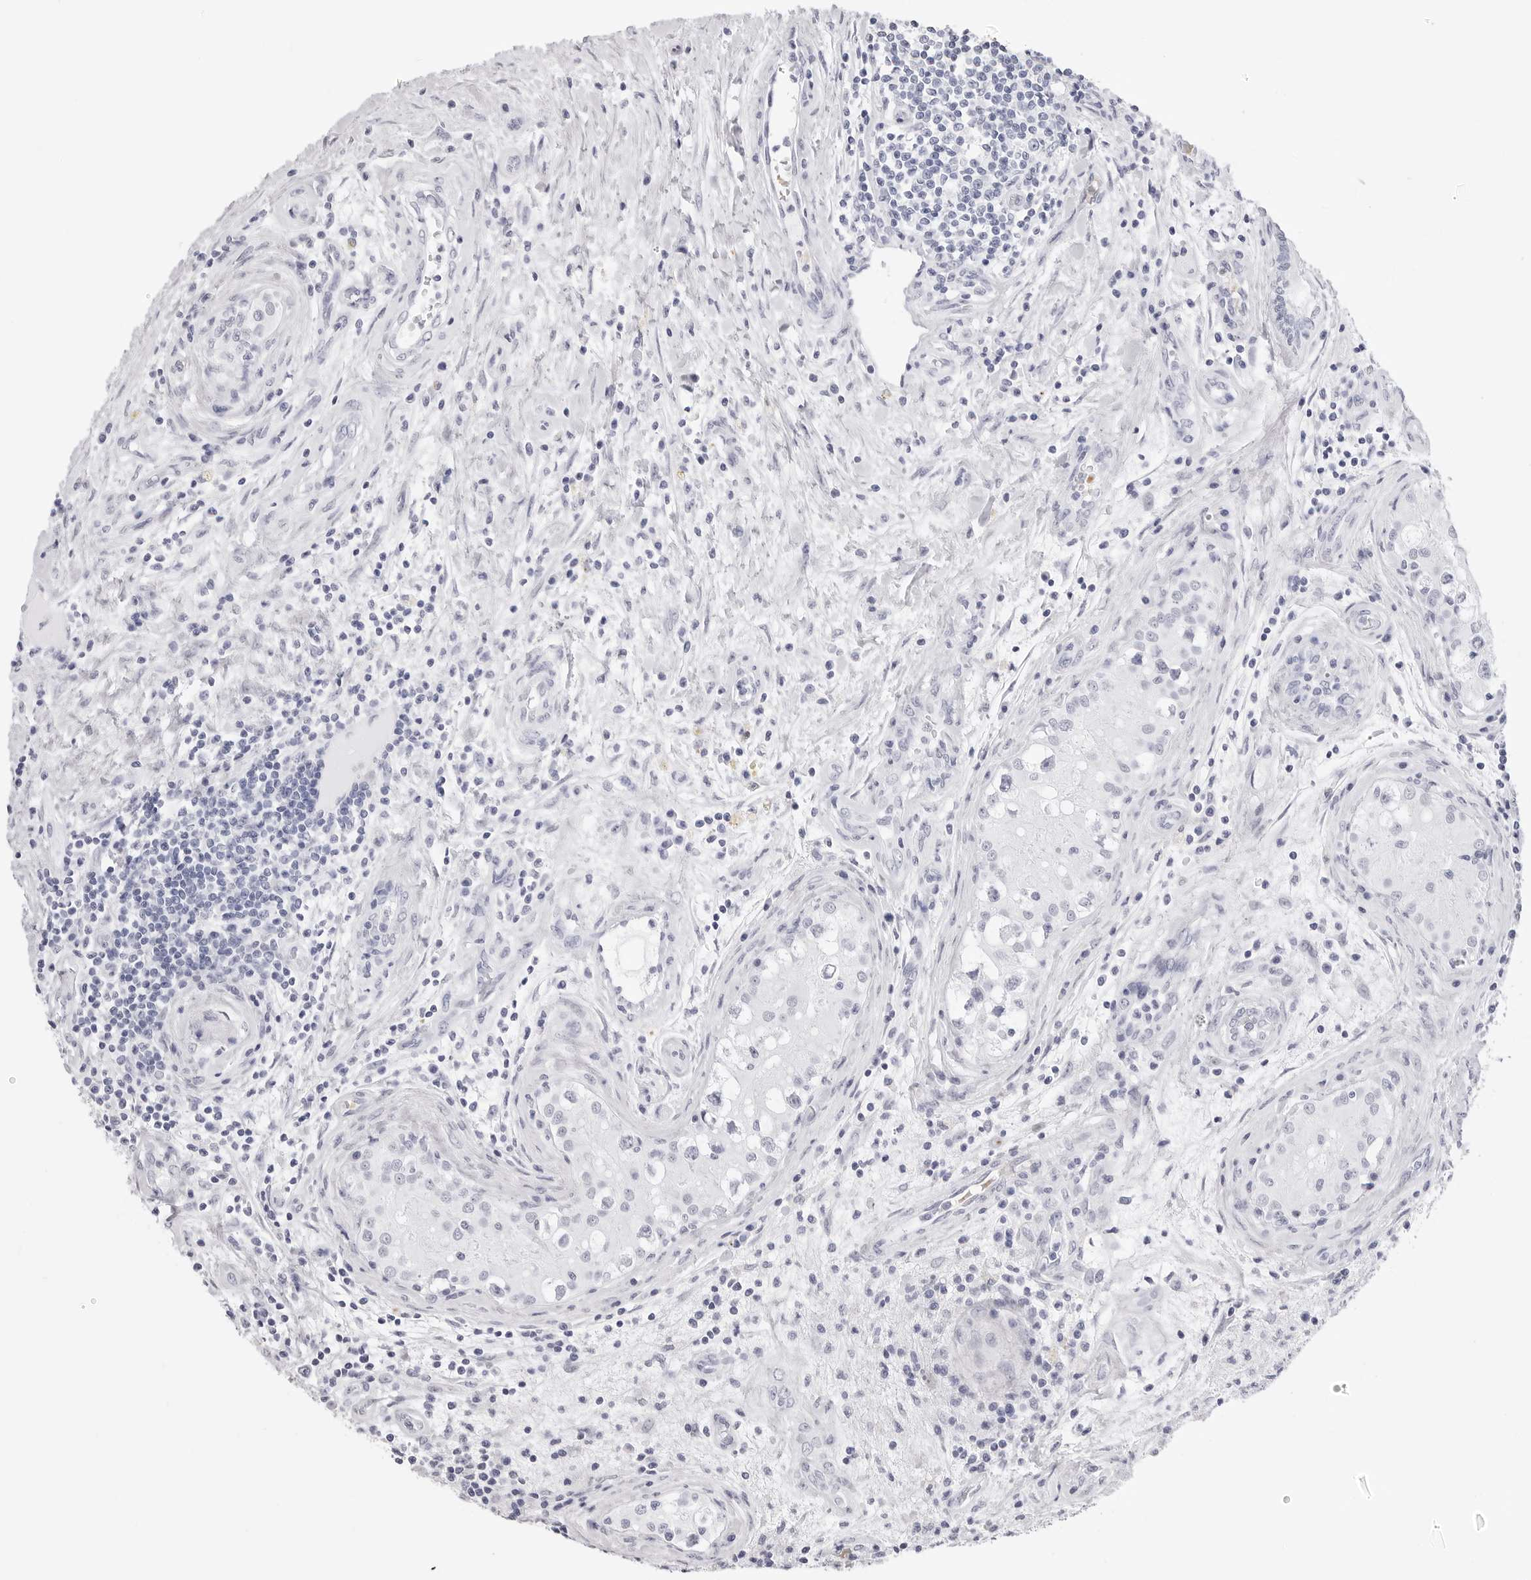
{"staining": {"intensity": "negative", "quantity": "none", "location": "none"}, "tissue": "testis cancer", "cell_type": "Tumor cells", "image_type": "cancer", "snomed": [{"axis": "morphology", "description": "Carcinoma, Embryonal, NOS"}, {"axis": "topography", "description": "Testis"}], "caption": "This is an IHC image of testis cancer (embryonal carcinoma). There is no positivity in tumor cells.", "gene": "TSSK1B", "patient": {"sex": "male", "age": 28}}